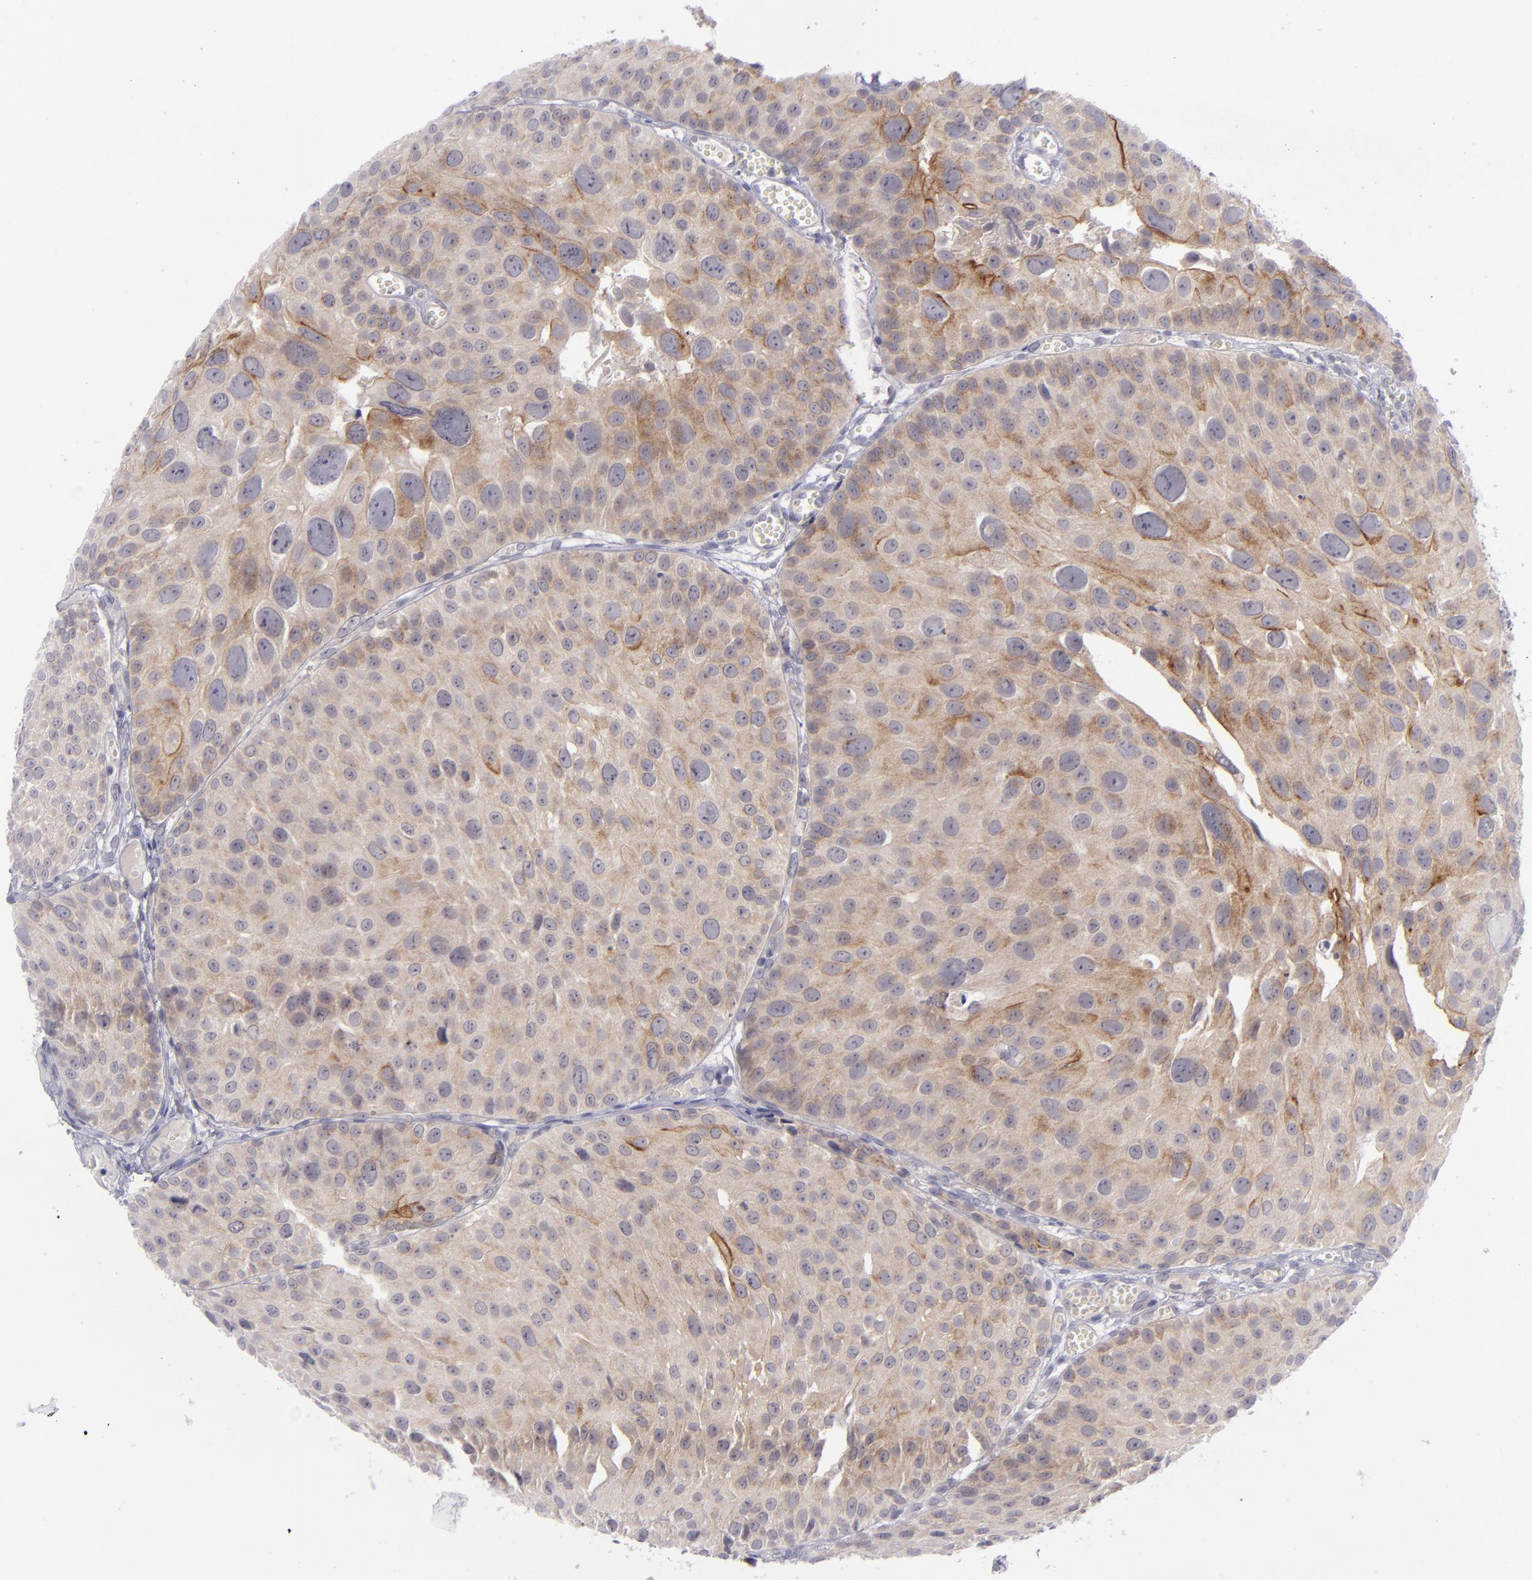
{"staining": {"intensity": "weak", "quantity": ">75%", "location": "cytoplasmic/membranous"}, "tissue": "urothelial cancer", "cell_type": "Tumor cells", "image_type": "cancer", "snomed": [{"axis": "morphology", "description": "Urothelial carcinoma, High grade"}, {"axis": "topography", "description": "Urinary bladder"}], "caption": "Protein positivity by IHC demonstrates weak cytoplasmic/membranous staining in approximately >75% of tumor cells in high-grade urothelial carcinoma.", "gene": "EVPL", "patient": {"sex": "female", "age": 78}}